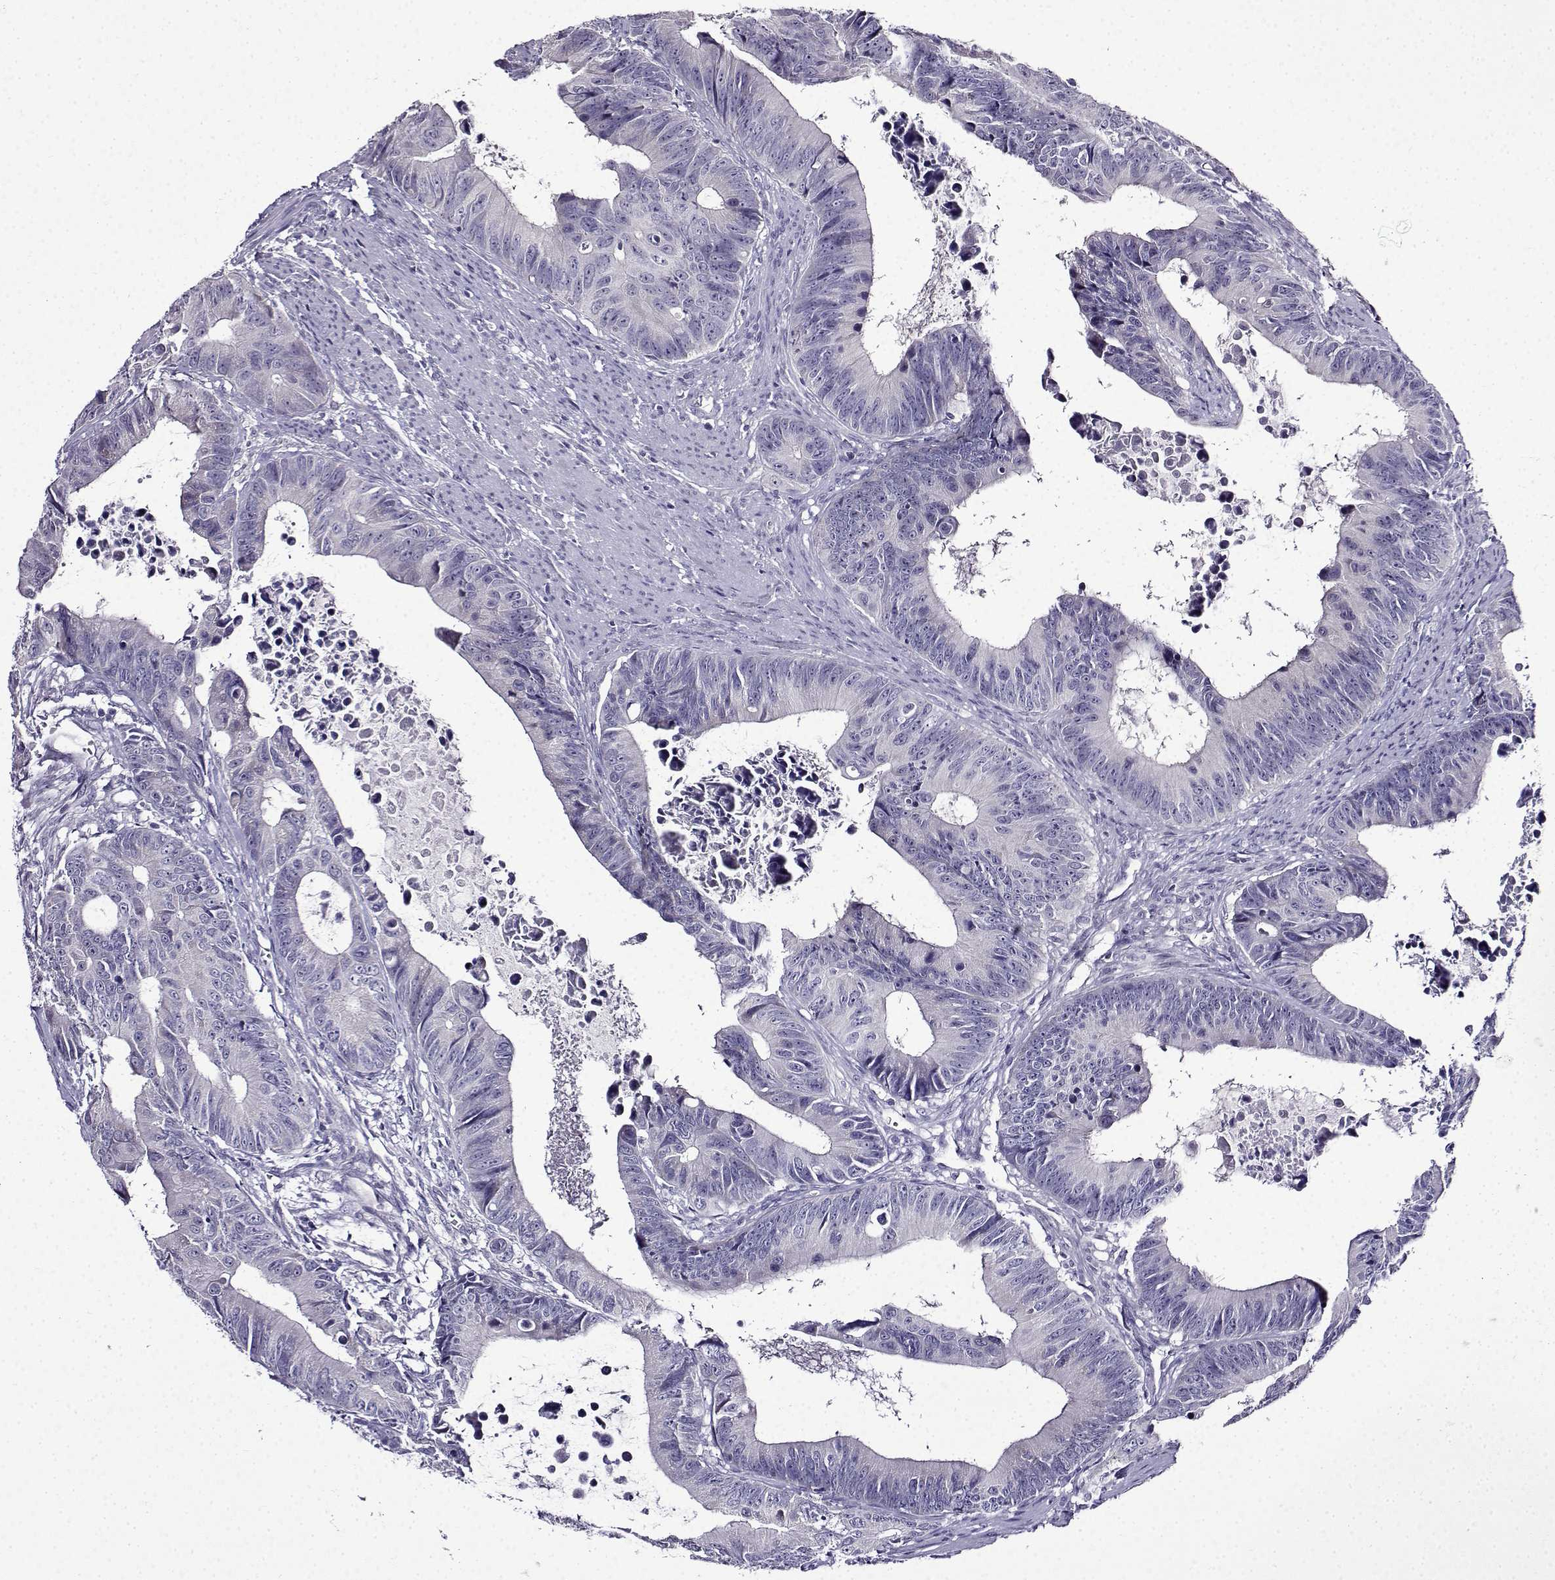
{"staining": {"intensity": "negative", "quantity": "none", "location": "none"}, "tissue": "colorectal cancer", "cell_type": "Tumor cells", "image_type": "cancer", "snomed": [{"axis": "morphology", "description": "Adenocarcinoma, NOS"}, {"axis": "topography", "description": "Colon"}], "caption": "Tumor cells are negative for protein expression in human colorectal cancer. Nuclei are stained in blue.", "gene": "TMEM266", "patient": {"sex": "female", "age": 87}}